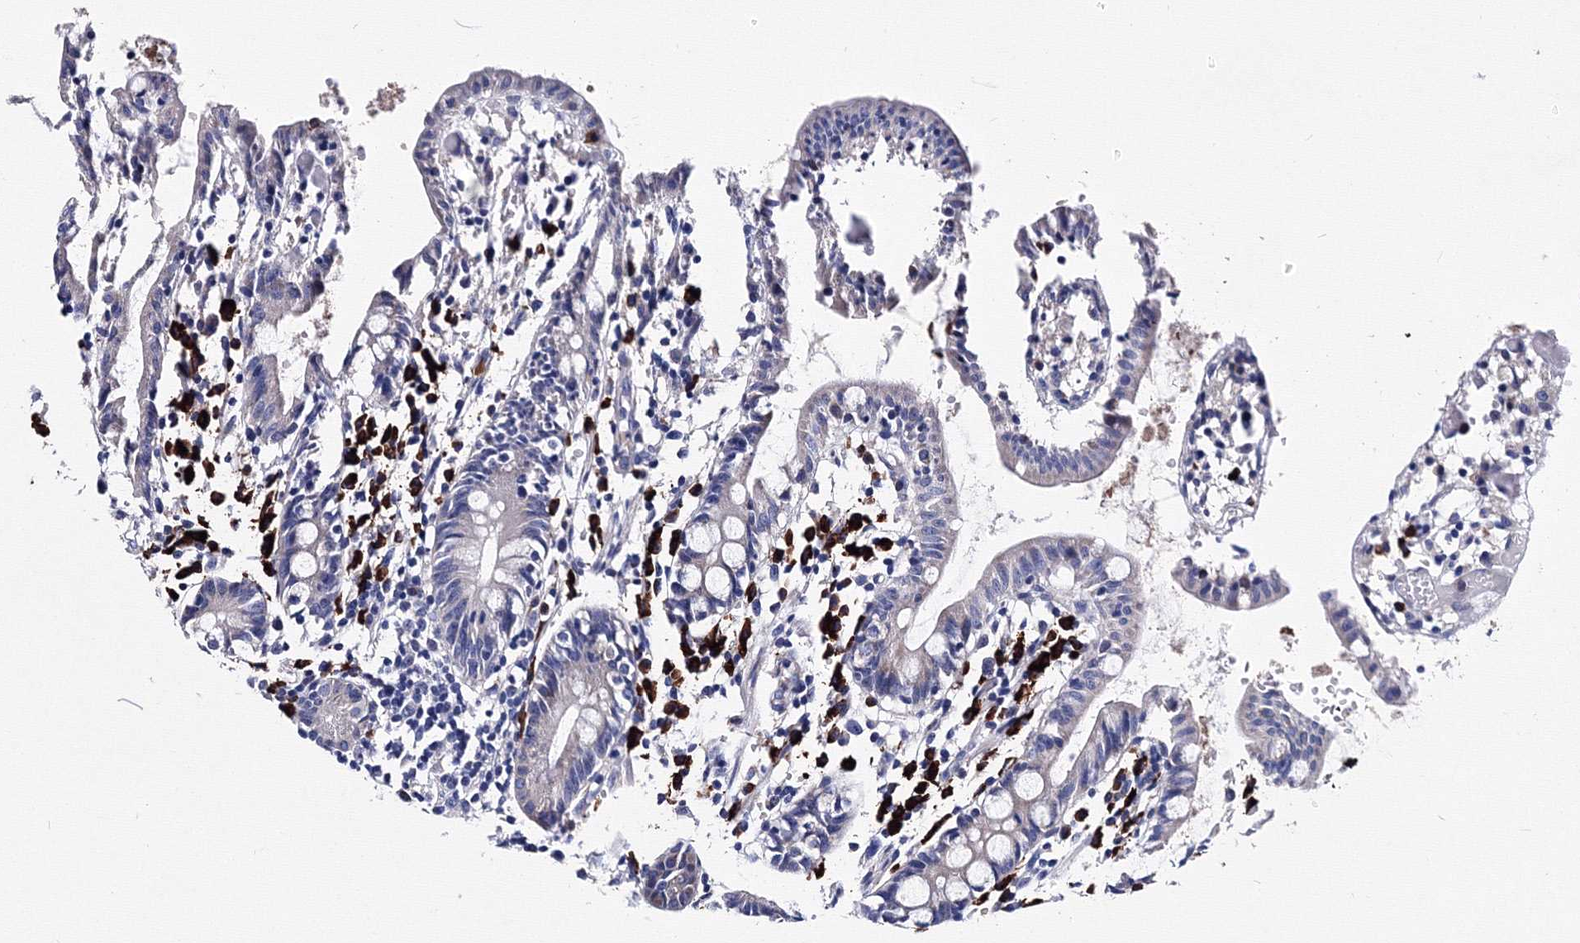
{"staining": {"intensity": "moderate", "quantity": "<25%", "location": "cytoplasmic/membranous"}, "tissue": "small intestine", "cell_type": "Glandular cells", "image_type": "normal", "snomed": [{"axis": "morphology", "description": "Normal tissue, NOS"}, {"axis": "morphology", "description": "Cystadenocarcinoma, serous, Metastatic site"}, {"axis": "topography", "description": "Small intestine"}], "caption": "Immunohistochemistry (IHC) histopathology image of unremarkable human small intestine stained for a protein (brown), which exhibits low levels of moderate cytoplasmic/membranous positivity in about <25% of glandular cells.", "gene": "TRPM2", "patient": {"sex": "female", "age": 61}}